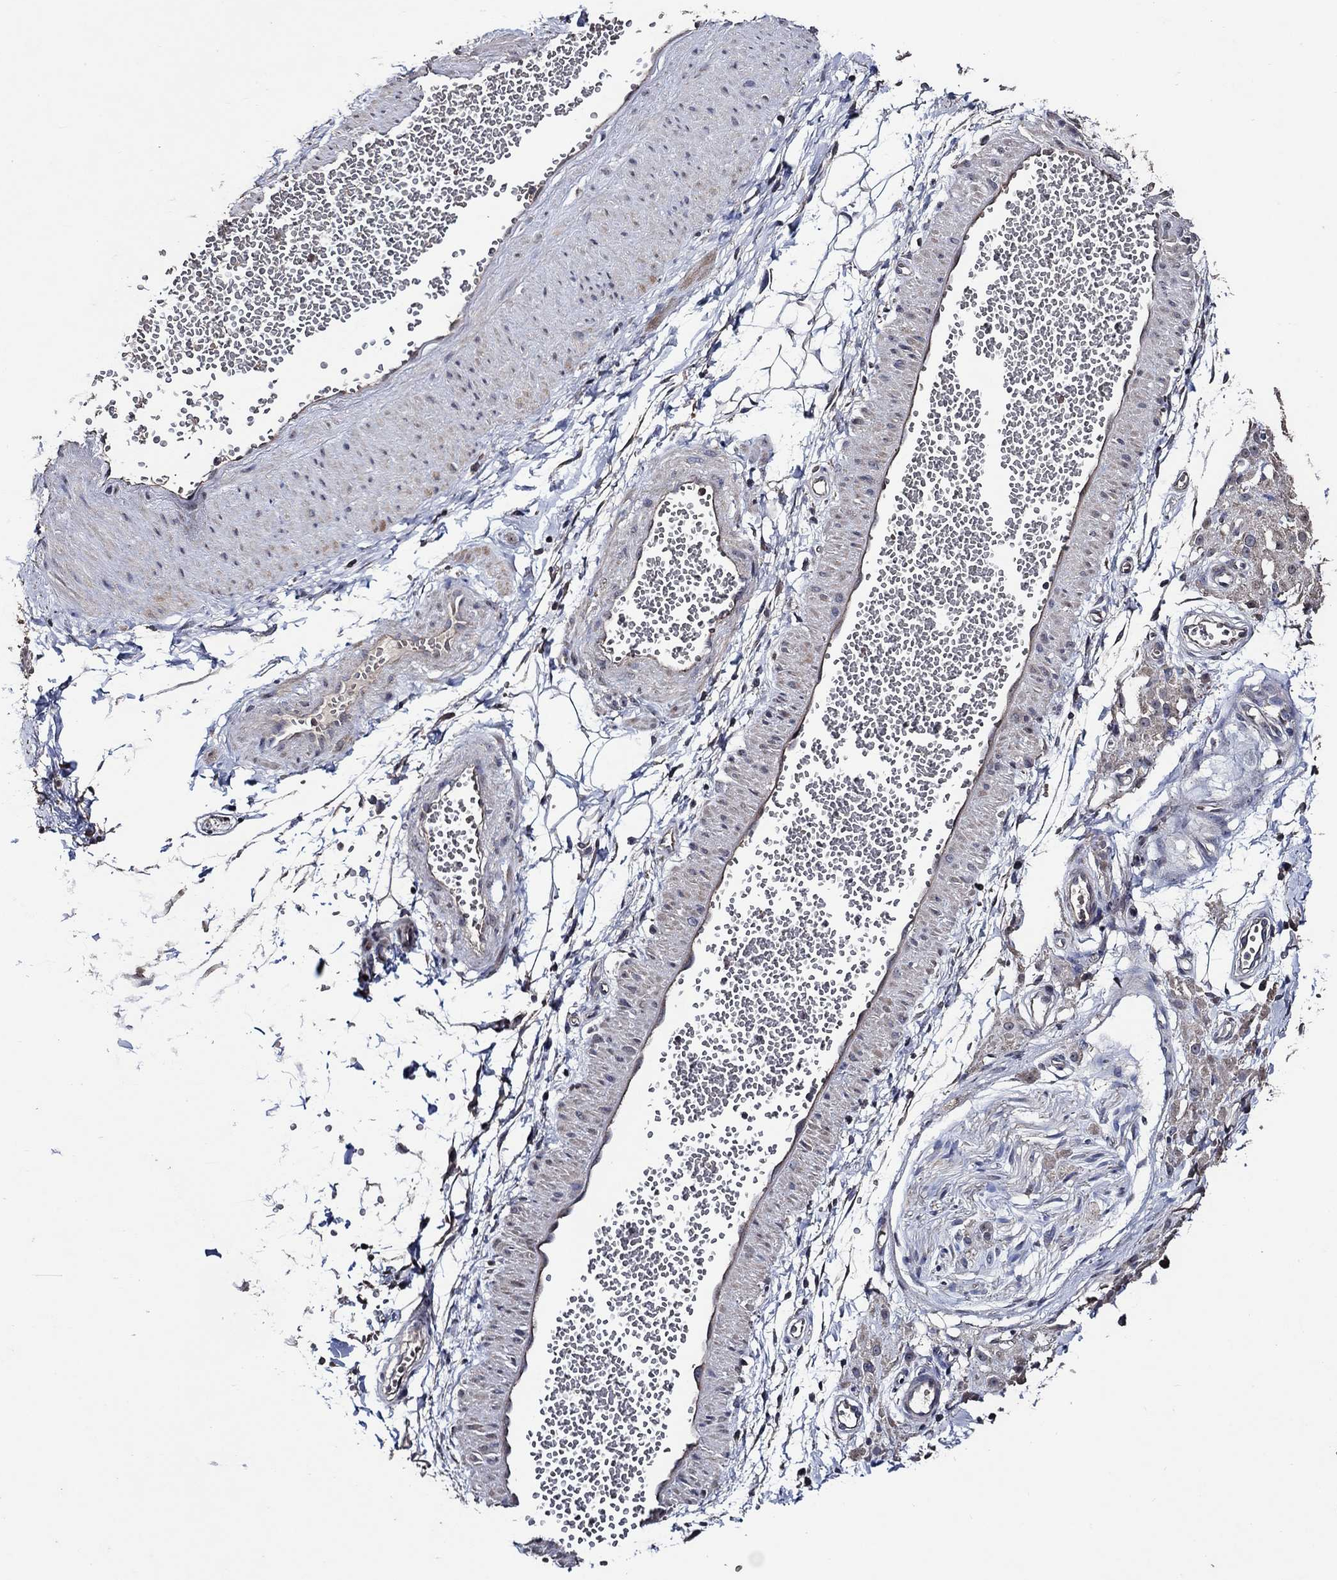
{"staining": {"intensity": "negative", "quantity": "none", "location": "none"}, "tissue": "adipose tissue", "cell_type": "Adipocytes", "image_type": "normal", "snomed": [{"axis": "morphology", "description": "Normal tissue, NOS"}, {"axis": "topography", "description": "Smooth muscle"}, {"axis": "topography", "description": "Peripheral nerve tissue"}], "caption": "Adipose tissue stained for a protein using IHC shows no expression adipocytes.", "gene": "HAP1", "patient": {"sex": "male", "age": 22}}